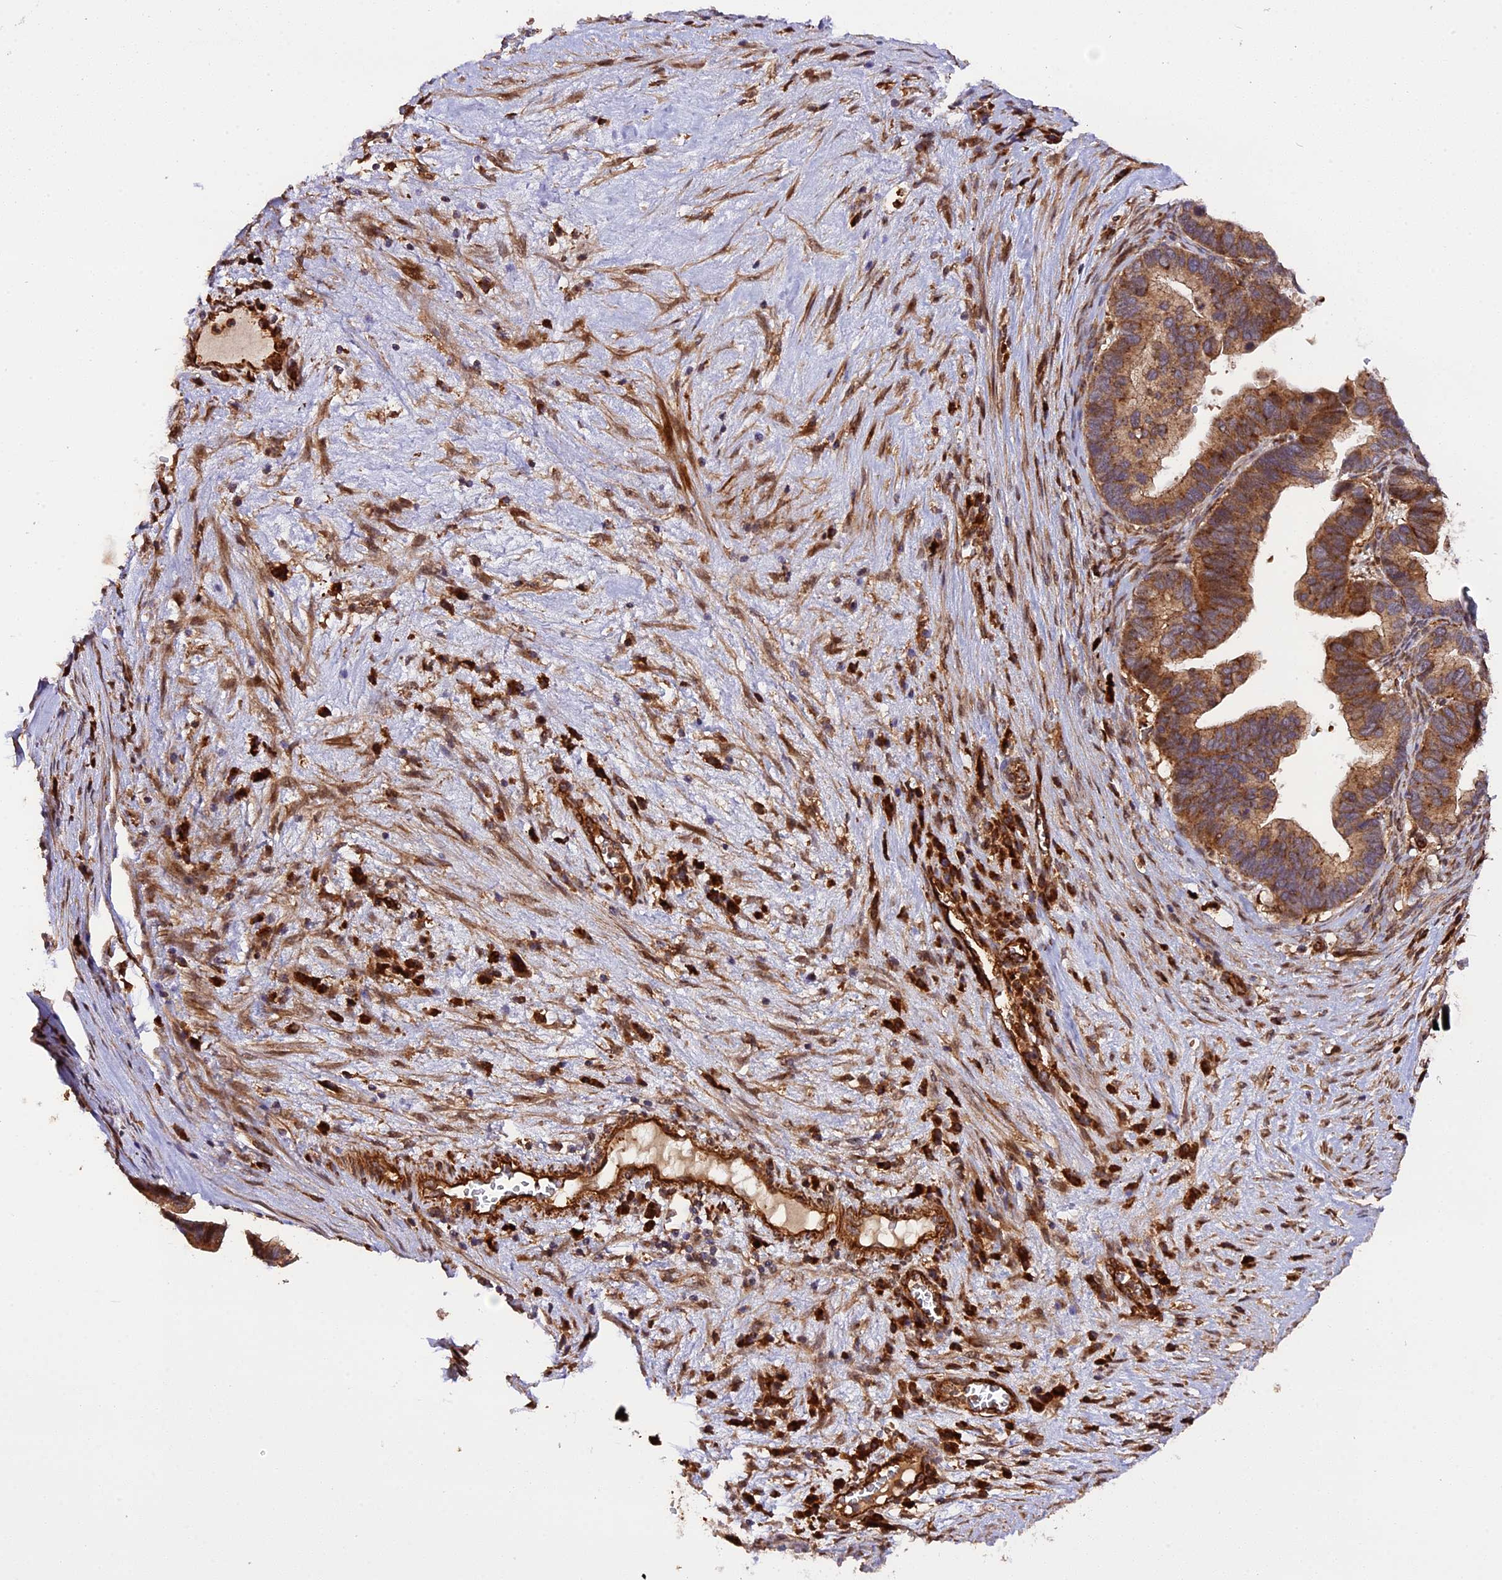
{"staining": {"intensity": "moderate", "quantity": ">75%", "location": "cytoplasmic/membranous"}, "tissue": "ovarian cancer", "cell_type": "Tumor cells", "image_type": "cancer", "snomed": [{"axis": "morphology", "description": "Cystadenocarcinoma, serous, NOS"}, {"axis": "topography", "description": "Ovary"}], "caption": "Immunohistochemistry (IHC) image of neoplastic tissue: human serous cystadenocarcinoma (ovarian) stained using immunohistochemistry displays medium levels of moderate protein expression localized specifically in the cytoplasmic/membranous of tumor cells, appearing as a cytoplasmic/membranous brown color.", "gene": "HERPUD1", "patient": {"sex": "female", "age": 56}}